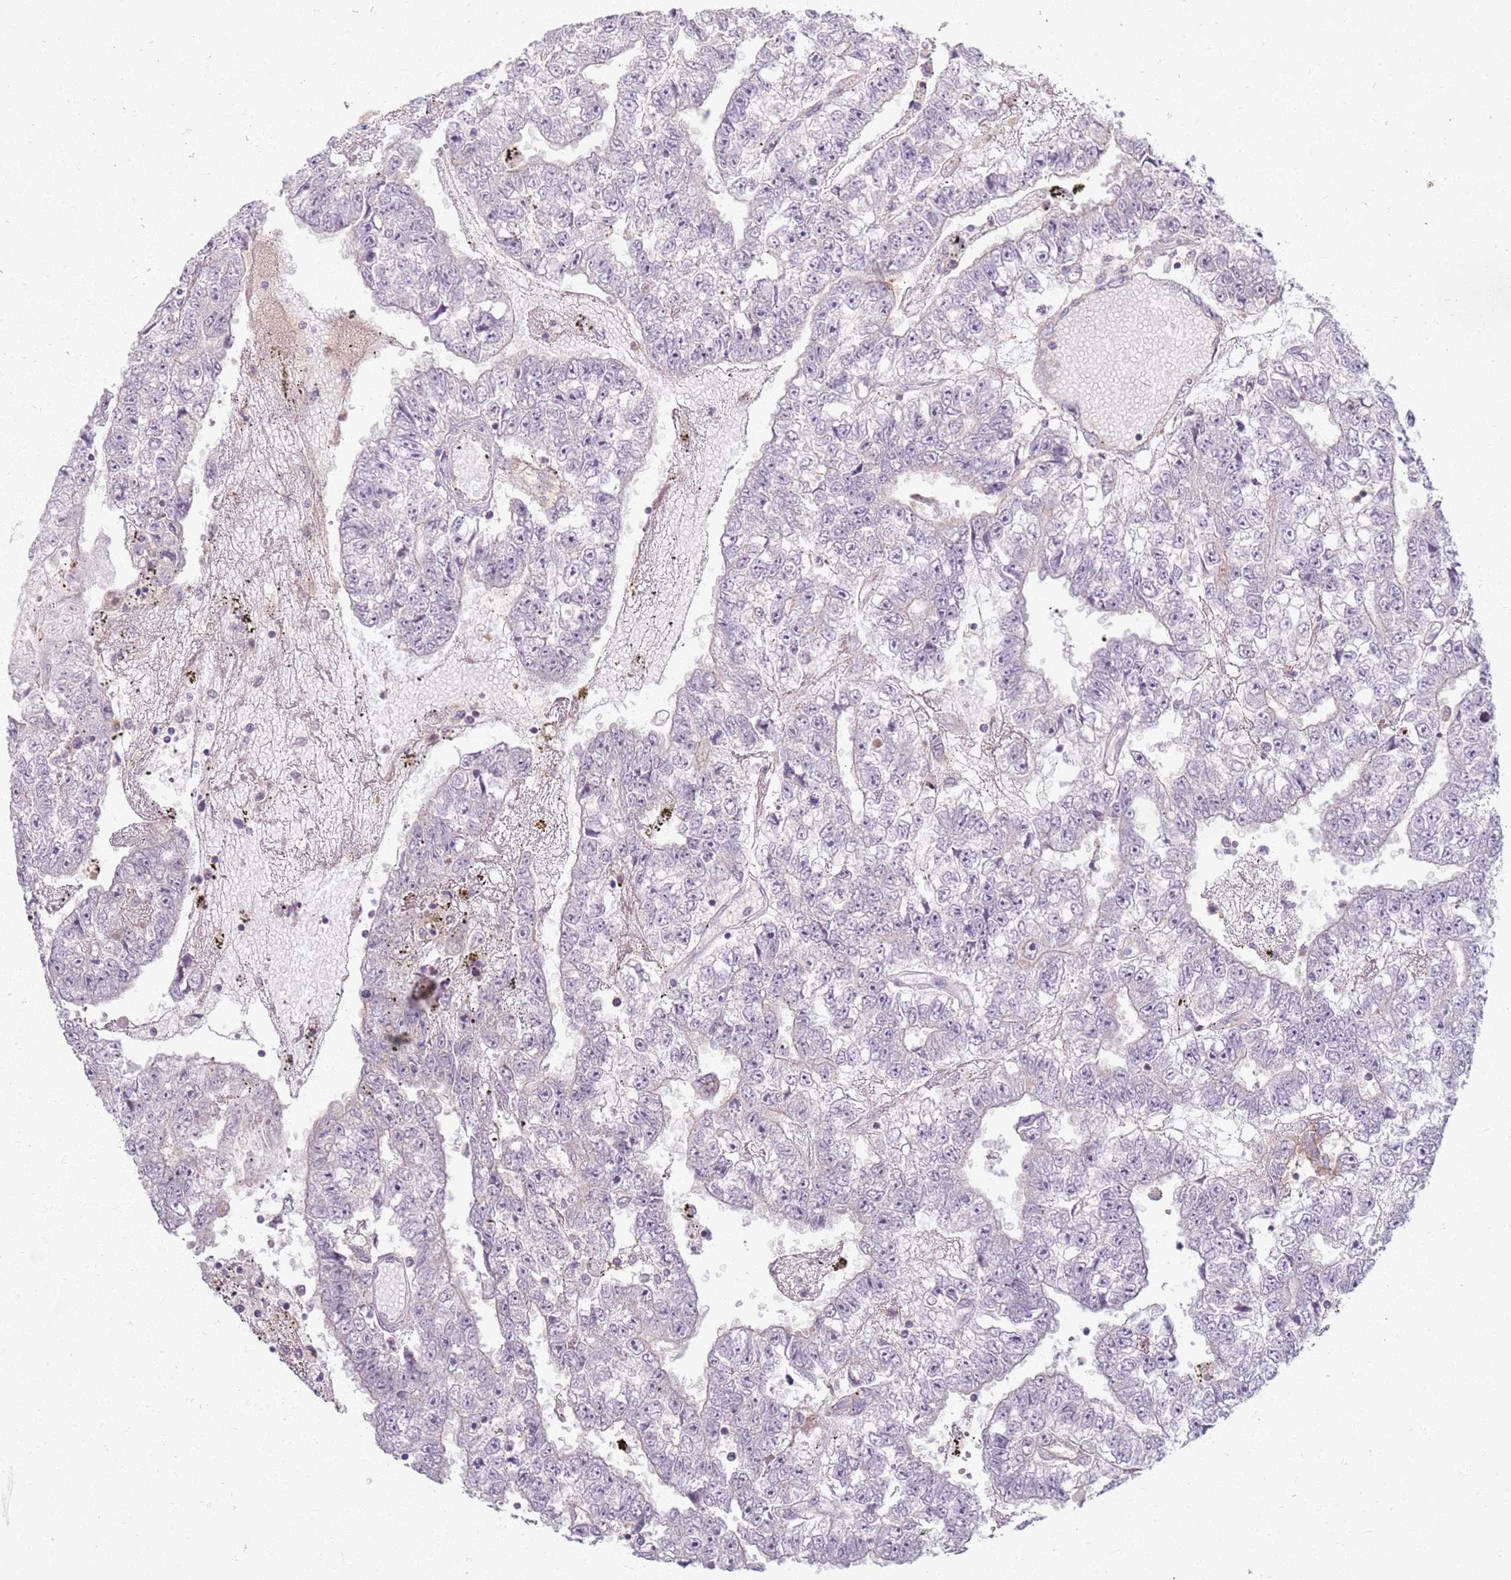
{"staining": {"intensity": "negative", "quantity": "none", "location": "none"}, "tissue": "testis cancer", "cell_type": "Tumor cells", "image_type": "cancer", "snomed": [{"axis": "morphology", "description": "Carcinoma, Embryonal, NOS"}, {"axis": "topography", "description": "Testis"}], "caption": "Tumor cells are negative for protein expression in human testis cancer. (Brightfield microscopy of DAB (3,3'-diaminobenzidine) immunohistochemistry (IHC) at high magnification).", "gene": "ZDHHC2", "patient": {"sex": "male", "age": 25}}